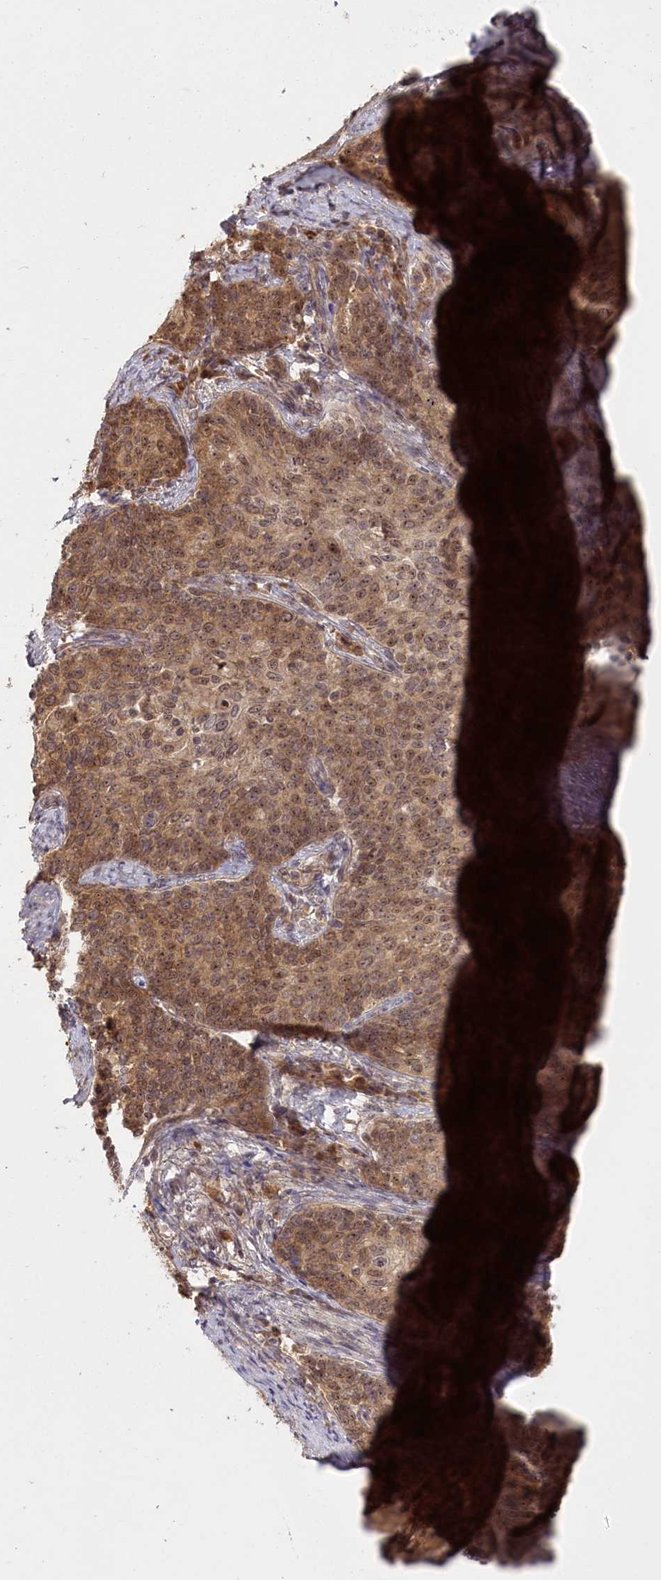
{"staining": {"intensity": "moderate", "quantity": ">75%", "location": "cytoplasmic/membranous,nuclear"}, "tissue": "cervical cancer", "cell_type": "Tumor cells", "image_type": "cancer", "snomed": [{"axis": "morphology", "description": "Squamous cell carcinoma, NOS"}, {"axis": "topography", "description": "Cervix"}], "caption": "Human cervical cancer (squamous cell carcinoma) stained with a protein marker shows moderate staining in tumor cells.", "gene": "SERGEF", "patient": {"sex": "female", "age": 39}}